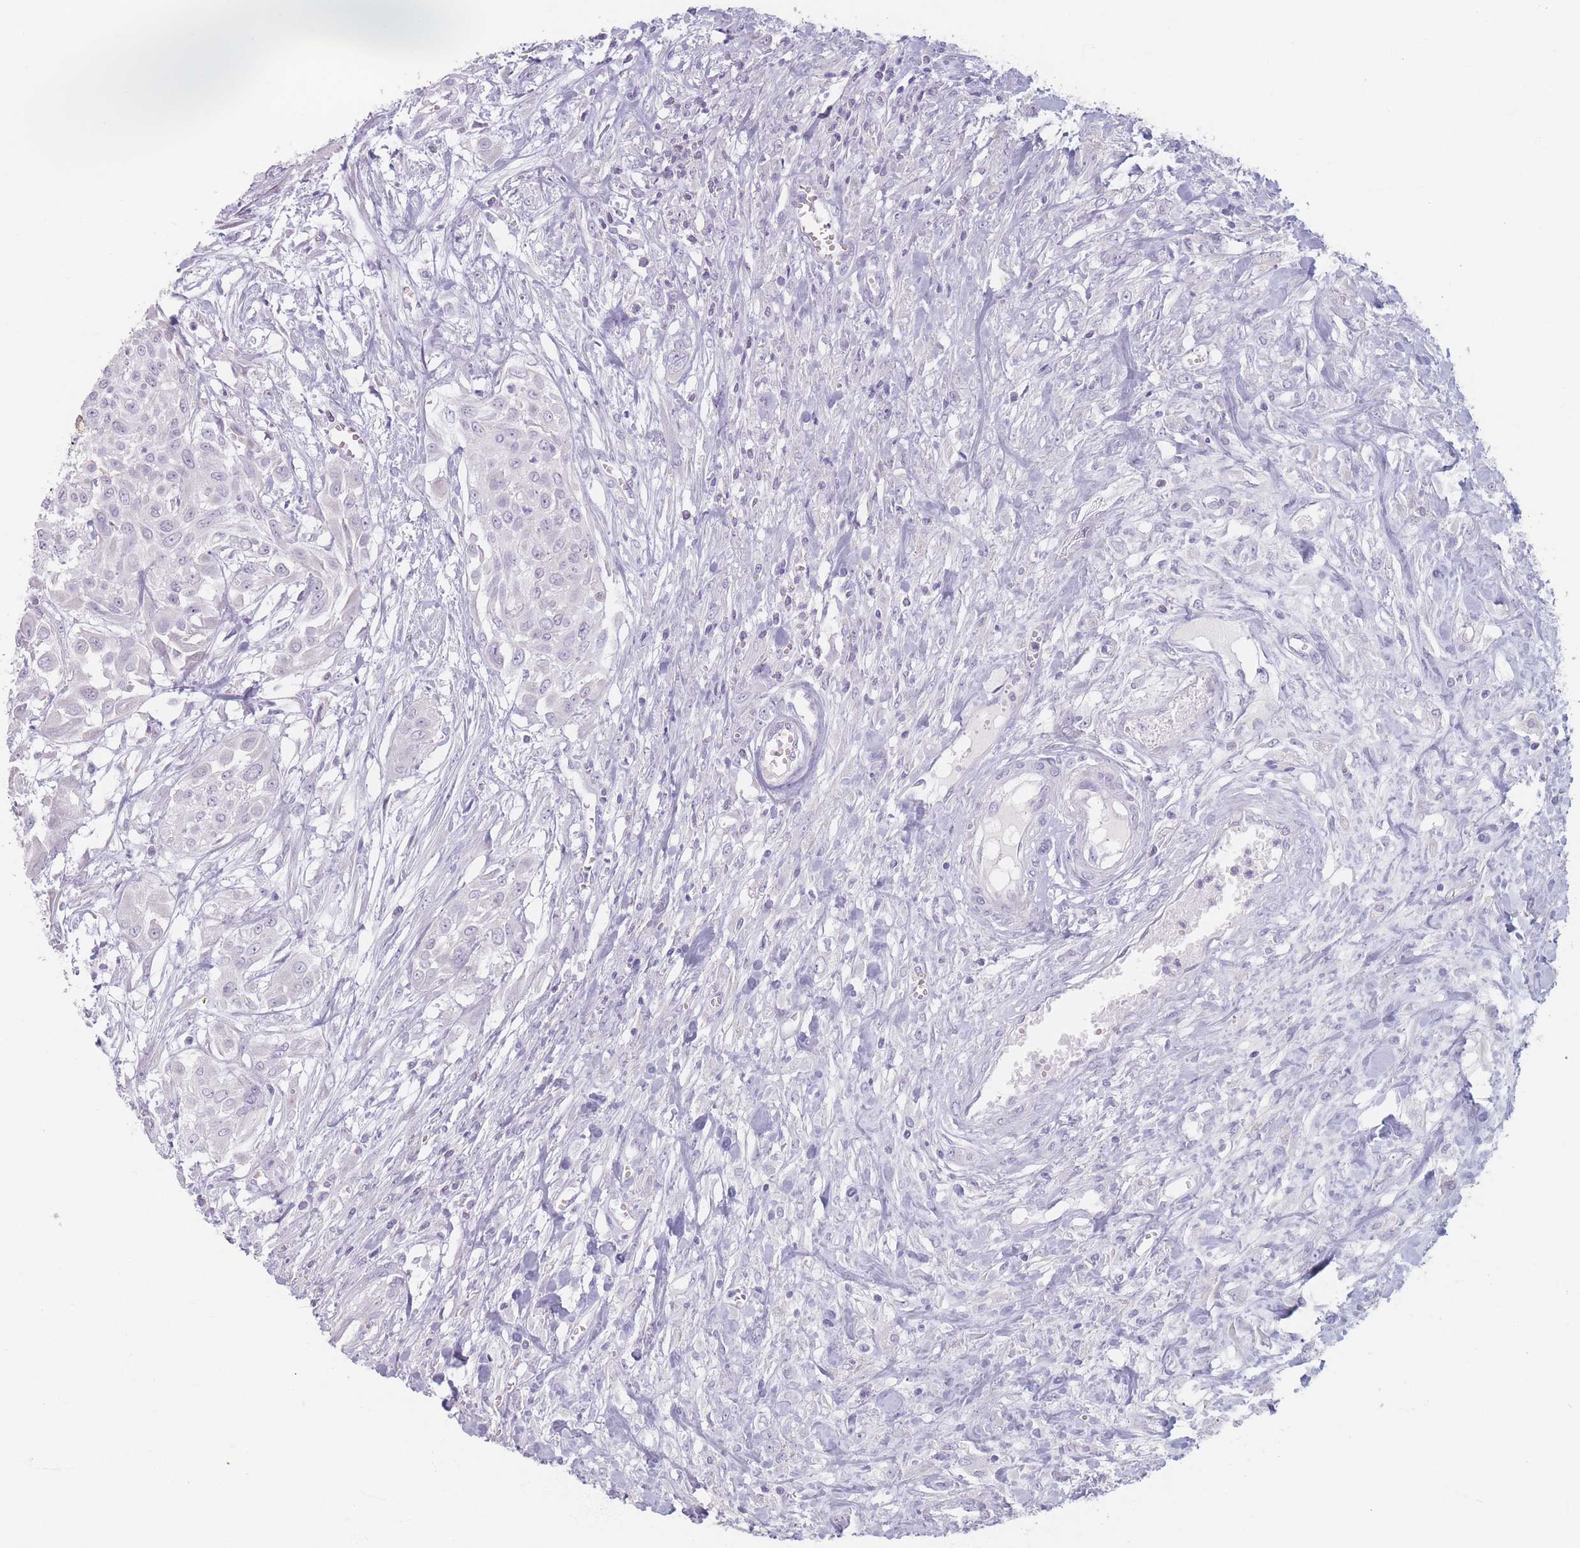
{"staining": {"intensity": "negative", "quantity": "none", "location": "none"}, "tissue": "urothelial cancer", "cell_type": "Tumor cells", "image_type": "cancer", "snomed": [{"axis": "morphology", "description": "Urothelial carcinoma, High grade"}, {"axis": "topography", "description": "Urinary bladder"}], "caption": "There is no significant expression in tumor cells of urothelial cancer.", "gene": "PIGM", "patient": {"sex": "male", "age": 57}}